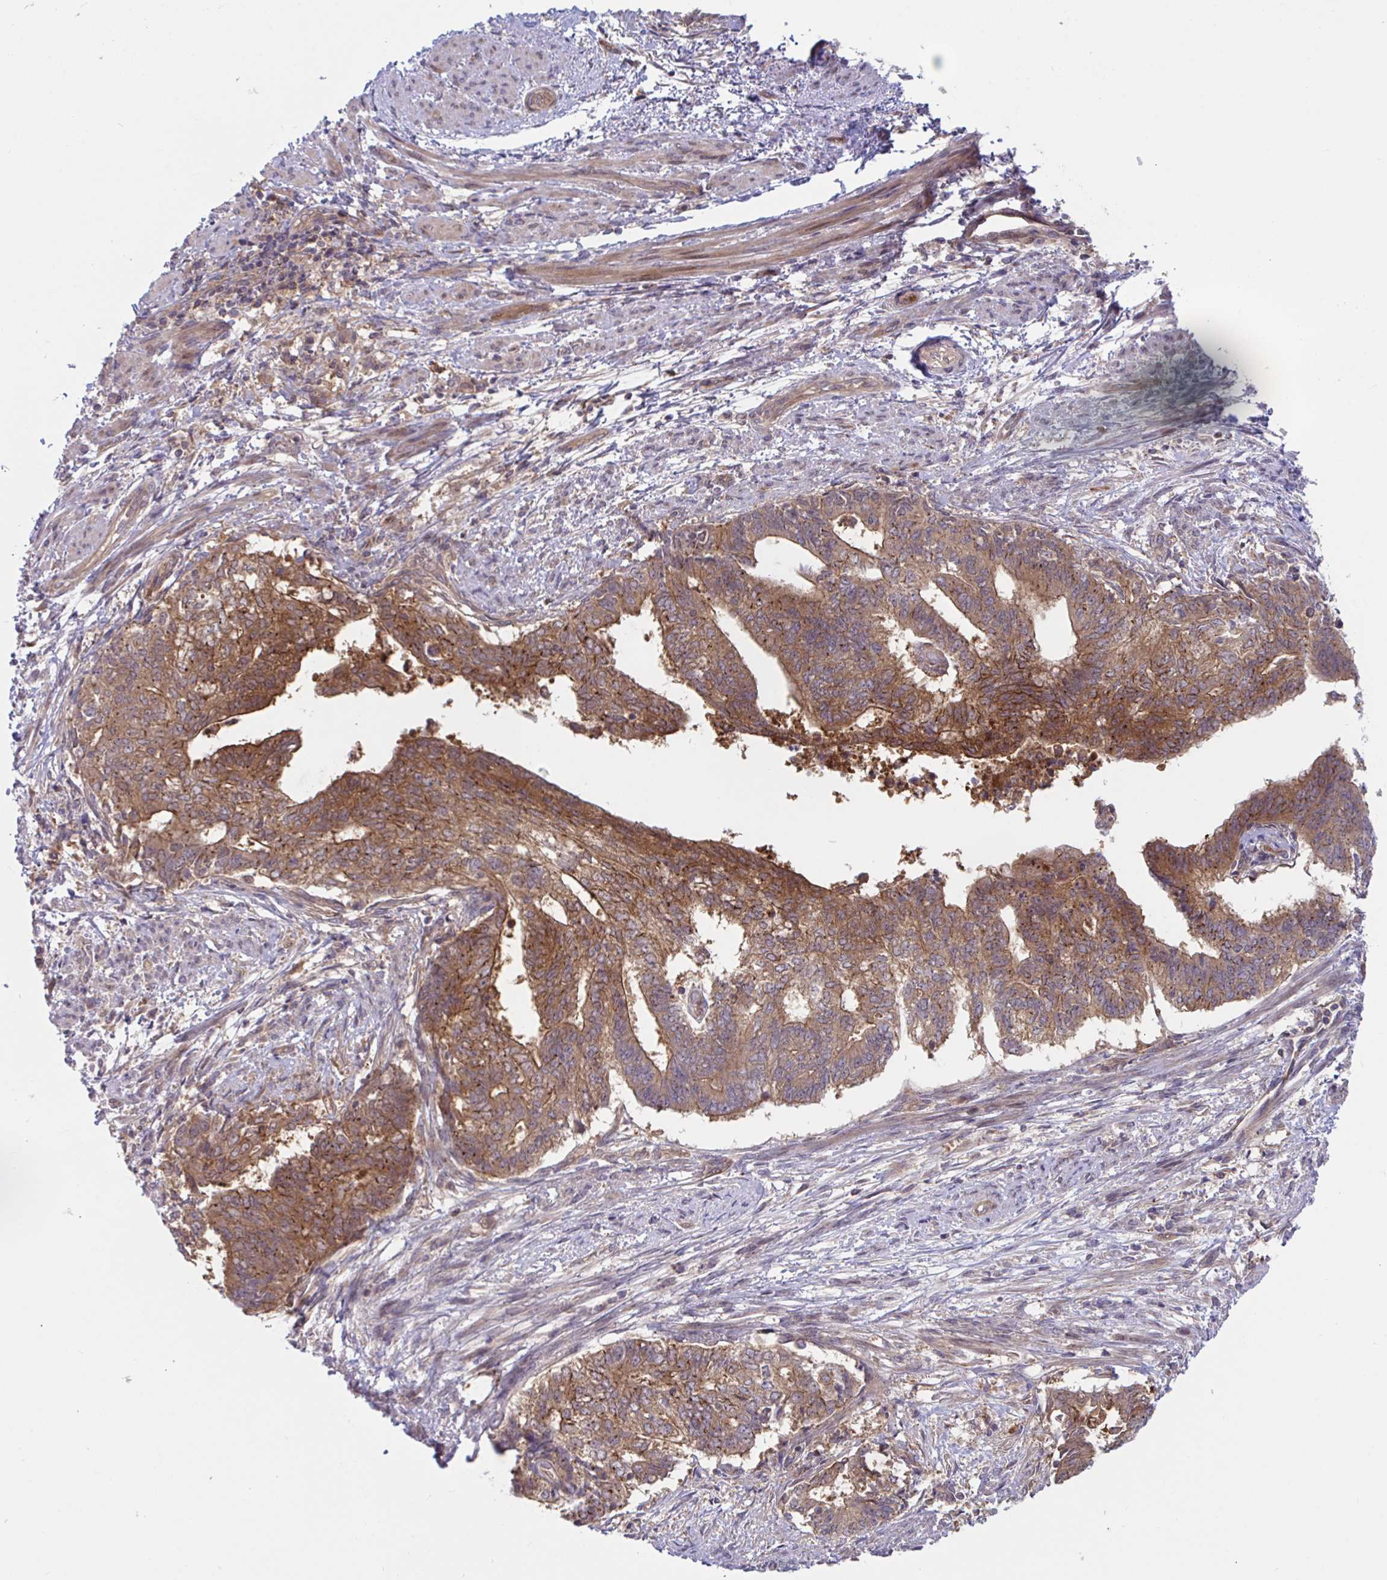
{"staining": {"intensity": "moderate", "quantity": ">75%", "location": "cytoplasmic/membranous"}, "tissue": "endometrial cancer", "cell_type": "Tumor cells", "image_type": "cancer", "snomed": [{"axis": "morphology", "description": "Adenocarcinoma, NOS"}, {"axis": "topography", "description": "Endometrium"}], "caption": "A brown stain labels moderate cytoplasmic/membranous expression of a protein in human endometrial adenocarcinoma tumor cells.", "gene": "LMNTD2", "patient": {"sex": "female", "age": 65}}